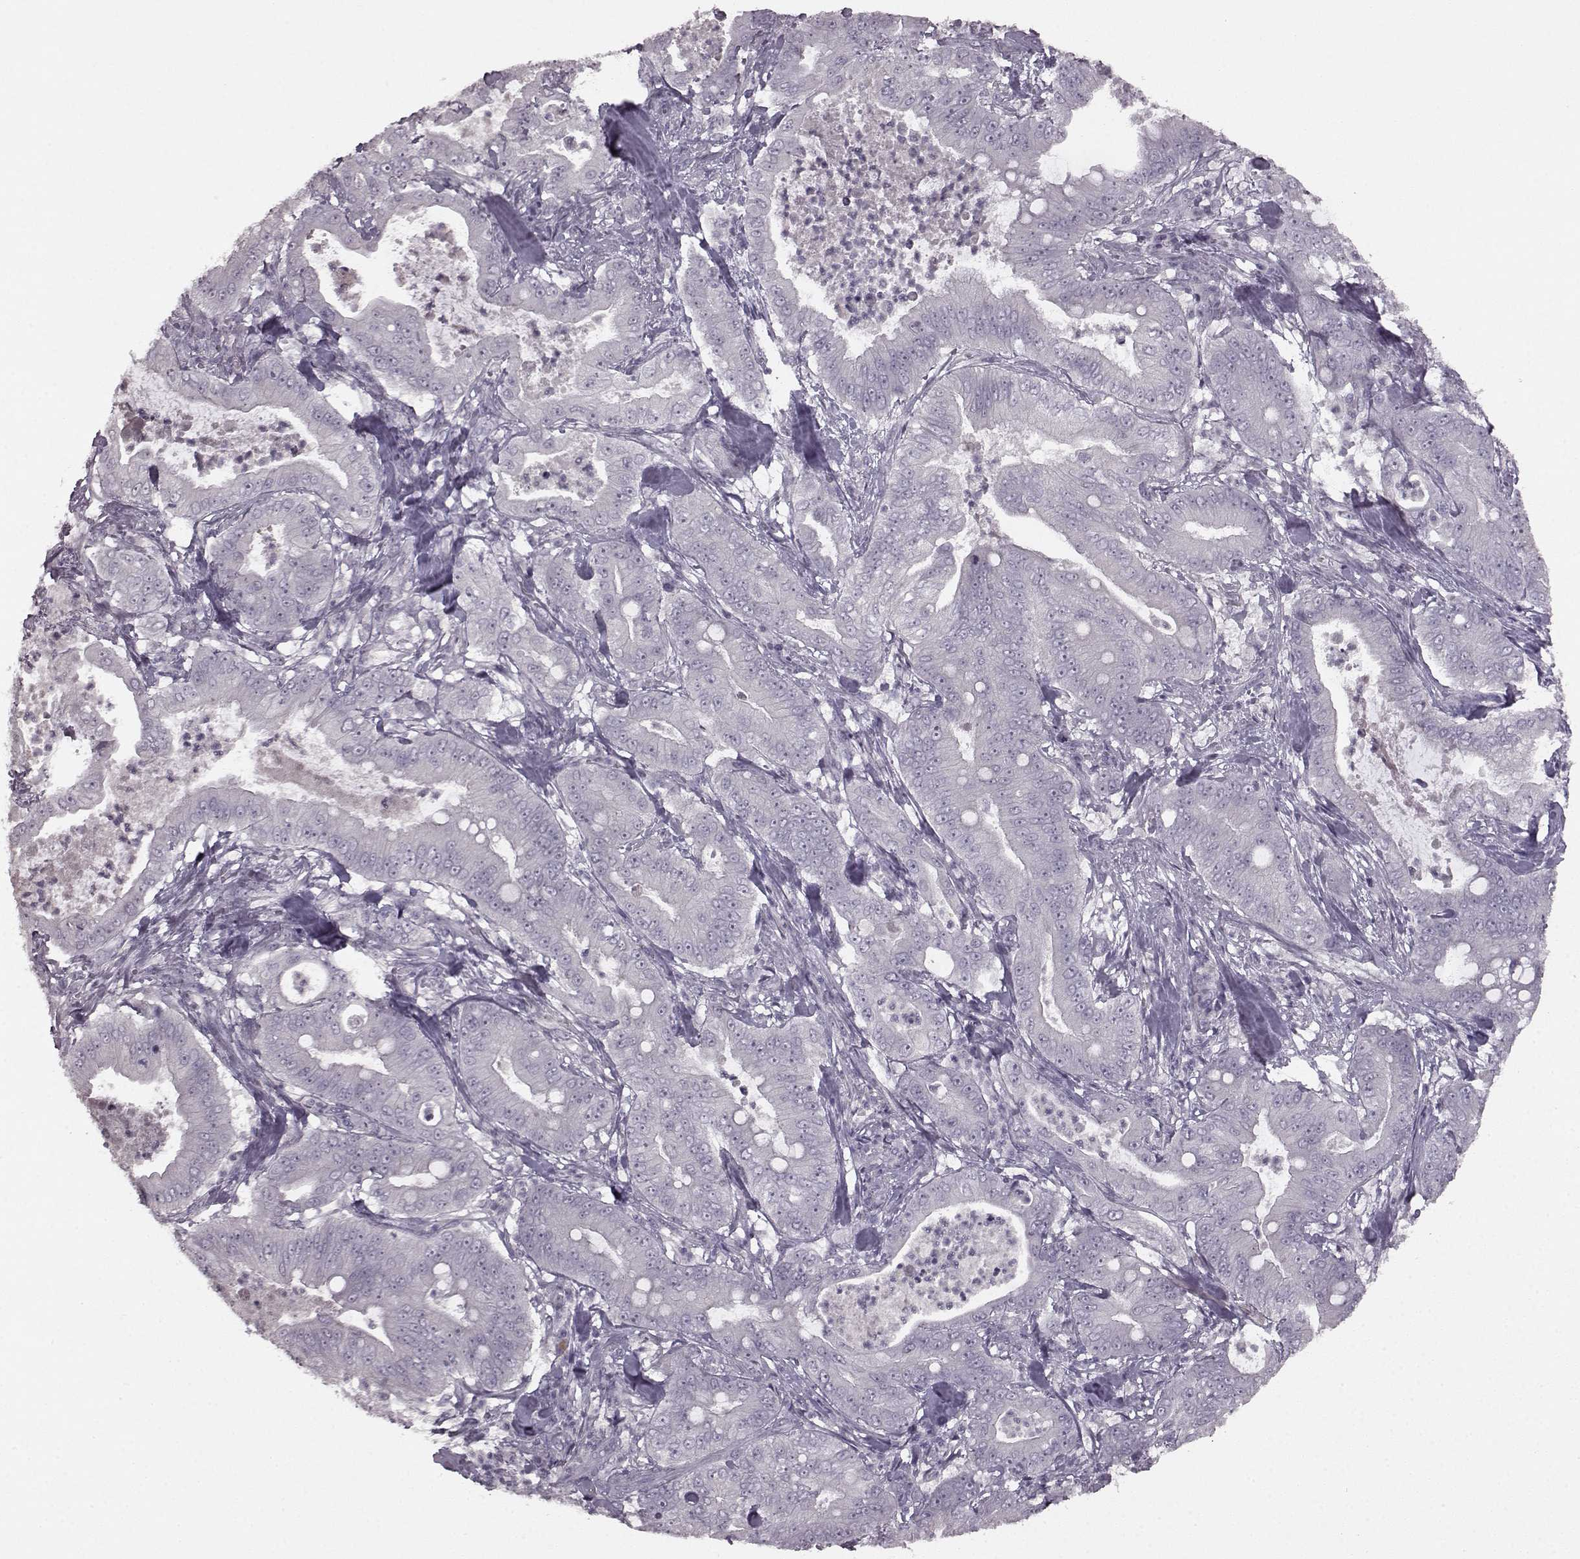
{"staining": {"intensity": "negative", "quantity": "none", "location": "none"}, "tissue": "pancreatic cancer", "cell_type": "Tumor cells", "image_type": "cancer", "snomed": [{"axis": "morphology", "description": "Adenocarcinoma, NOS"}, {"axis": "topography", "description": "Pancreas"}], "caption": "Pancreatic cancer was stained to show a protein in brown. There is no significant staining in tumor cells.", "gene": "LHB", "patient": {"sex": "male", "age": 71}}